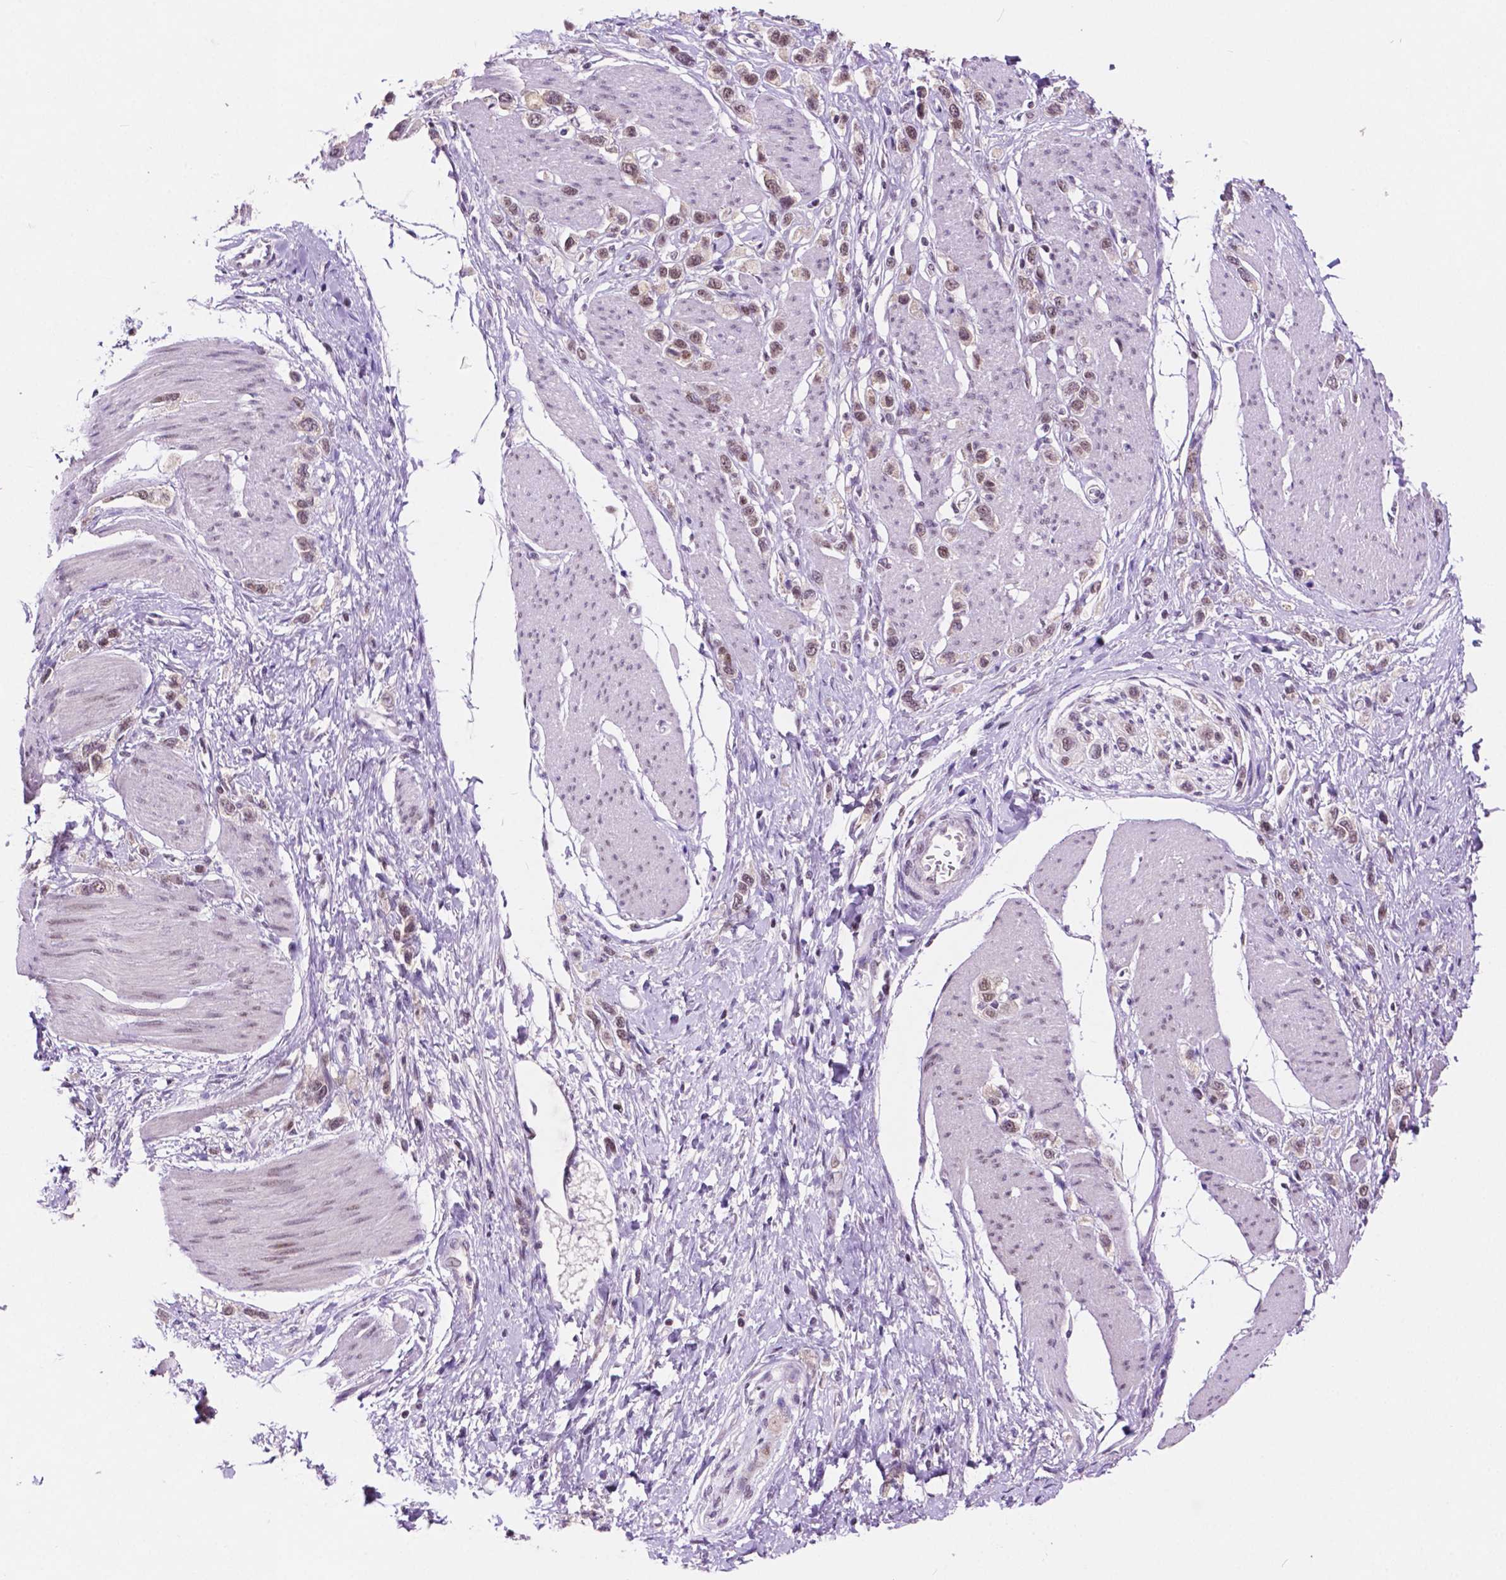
{"staining": {"intensity": "moderate", "quantity": ">75%", "location": "nuclear"}, "tissue": "stomach cancer", "cell_type": "Tumor cells", "image_type": "cancer", "snomed": [{"axis": "morphology", "description": "Adenocarcinoma, NOS"}, {"axis": "topography", "description": "Stomach"}], "caption": "A brown stain highlights moderate nuclear expression of a protein in stomach cancer tumor cells.", "gene": "NCOR1", "patient": {"sex": "female", "age": 65}}